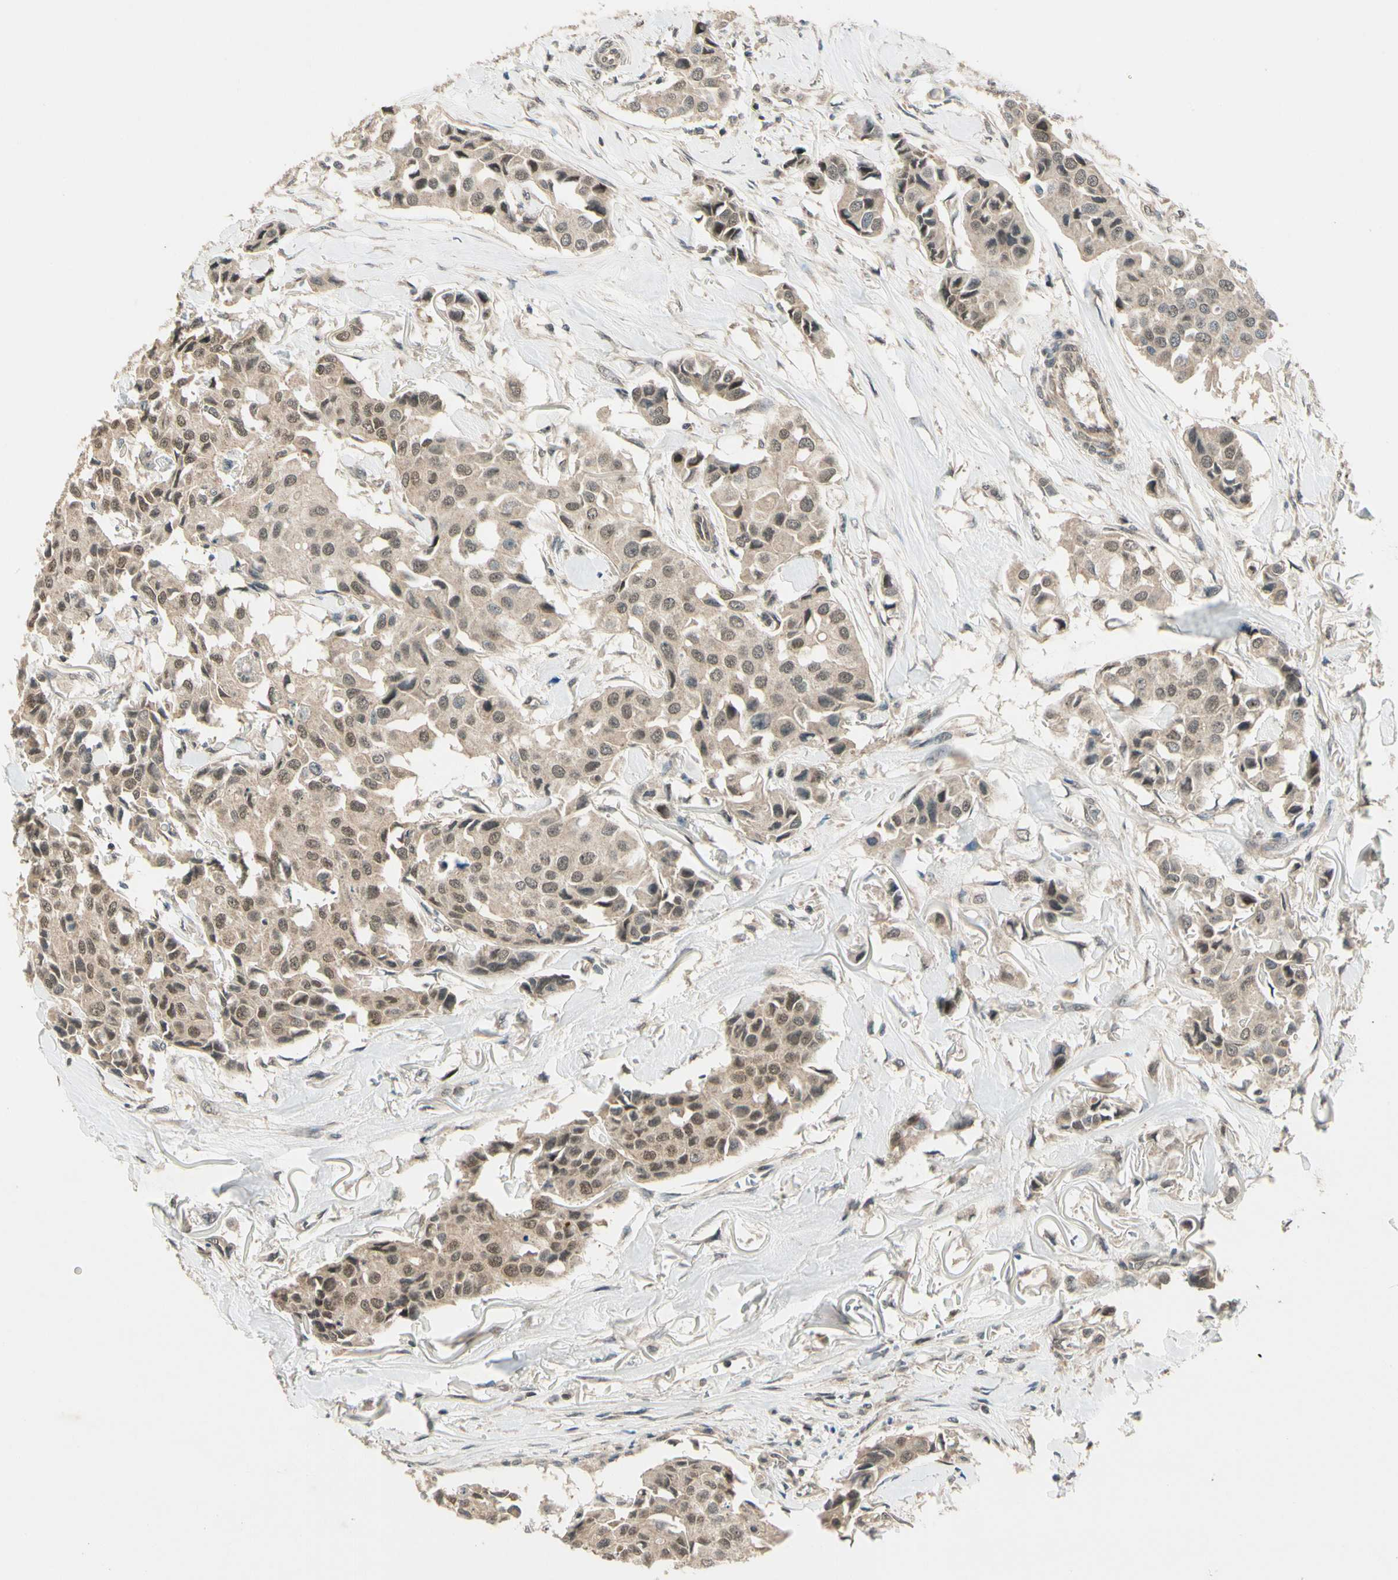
{"staining": {"intensity": "weak", "quantity": ">75%", "location": "cytoplasmic/membranous,nuclear"}, "tissue": "breast cancer", "cell_type": "Tumor cells", "image_type": "cancer", "snomed": [{"axis": "morphology", "description": "Duct carcinoma"}, {"axis": "topography", "description": "Breast"}], "caption": "This photomicrograph exhibits immunohistochemistry (IHC) staining of intraductal carcinoma (breast), with low weak cytoplasmic/membranous and nuclear positivity in about >75% of tumor cells.", "gene": "ZSCAN12", "patient": {"sex": "female", "age": 80}}